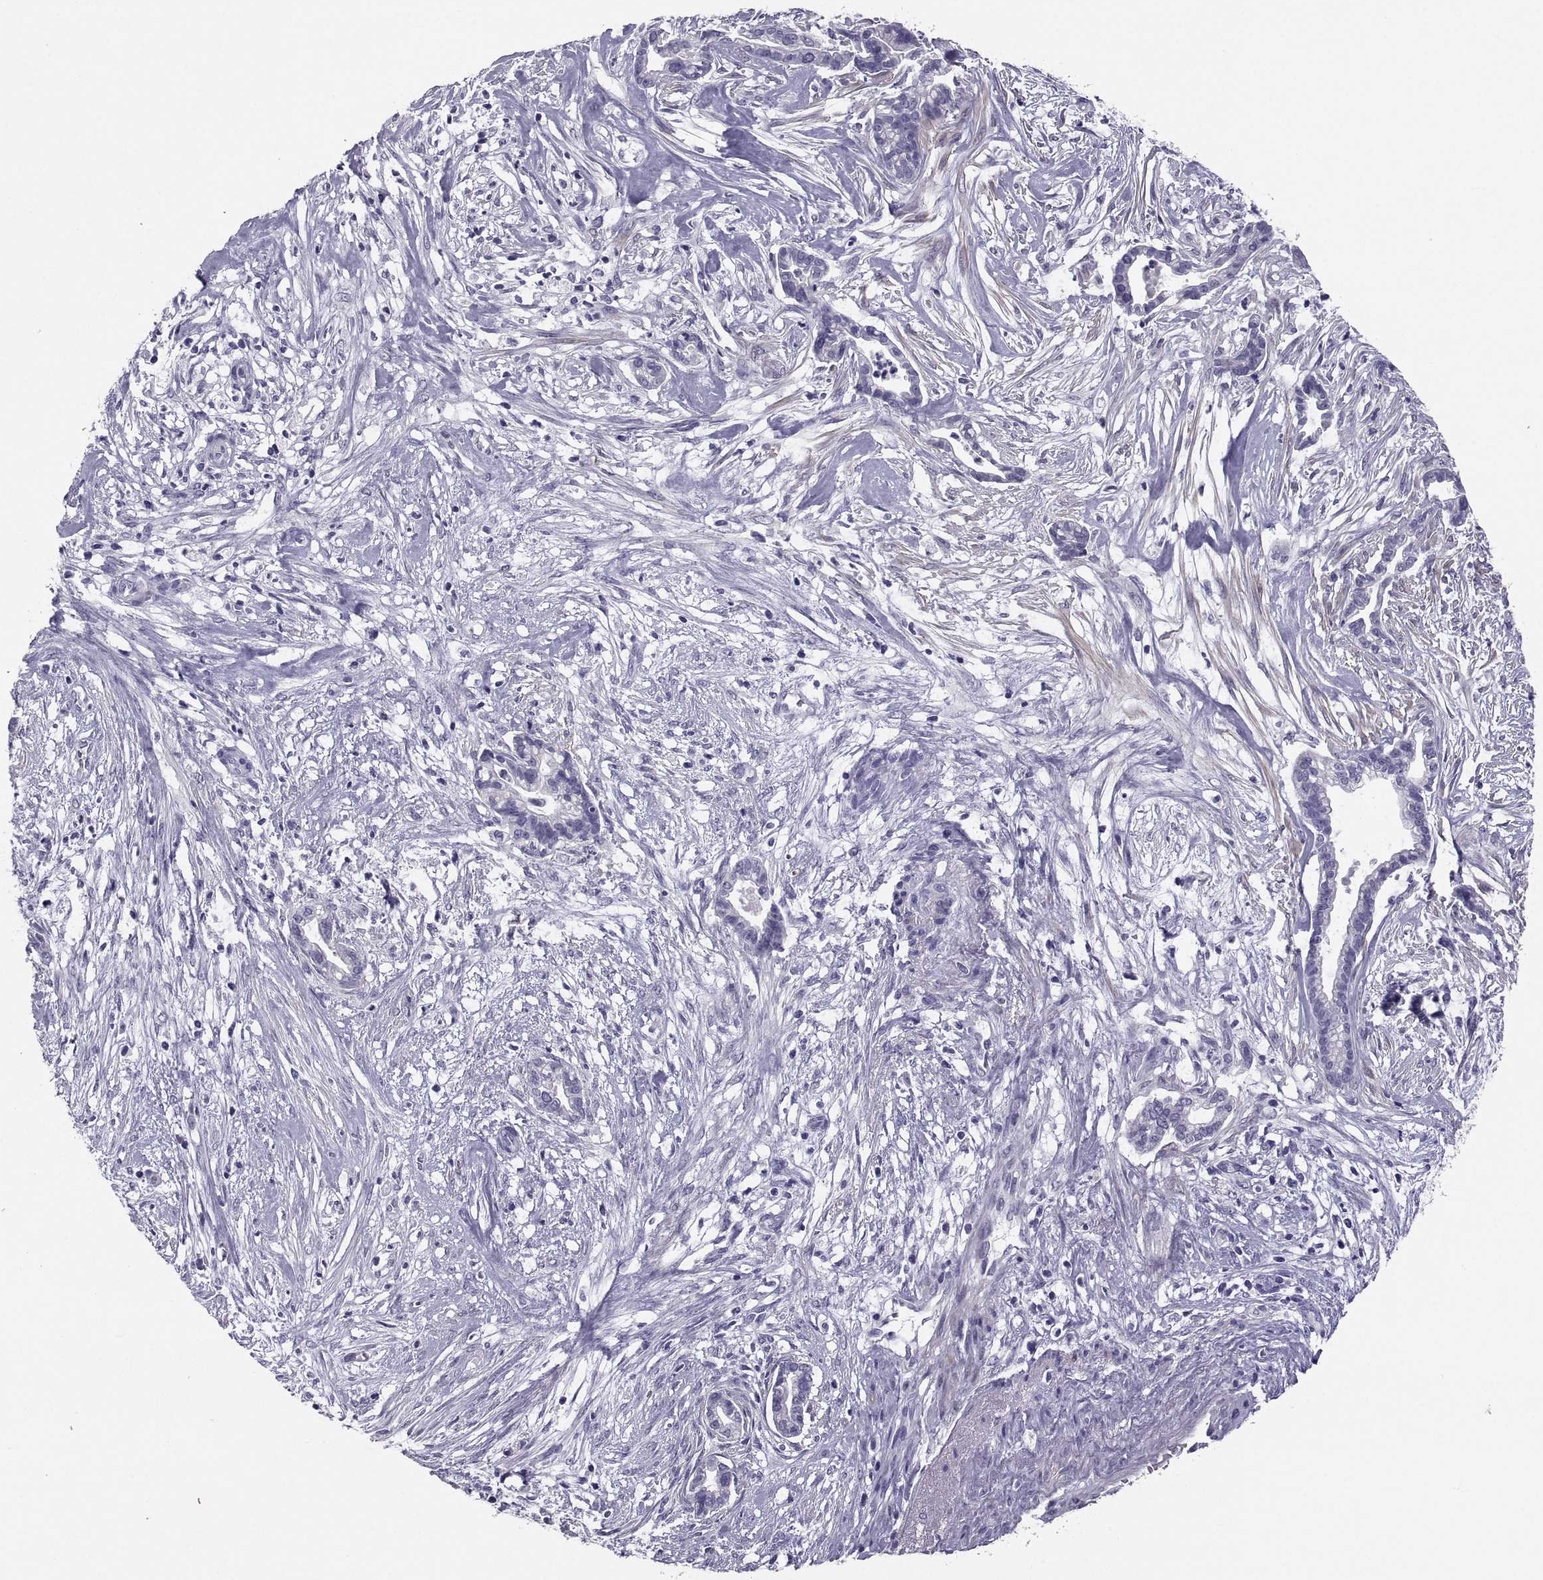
{"staining": {"intensity": "negative", "quantity": "none", "location": "none"}, "tissue": "cervical cancer", "cell_type": "Tumor cells", "image_type": "cancer", "snomed": [{"axis": "morphology", "description": "Adenocarcinoma, NOS"}, {"axis": "topography", "description": "Cervix"}], "caption": "Immunohistochemistry (IHC) image of neoplastic tissue: adenocarcinoma (cervical) stained with DAB (3,3'-diaminobenzidine) demonstrates no significant protein staining in tumor cells.", "gene": "IGSF1", "patient": {"sex": "female", "age": 62}}